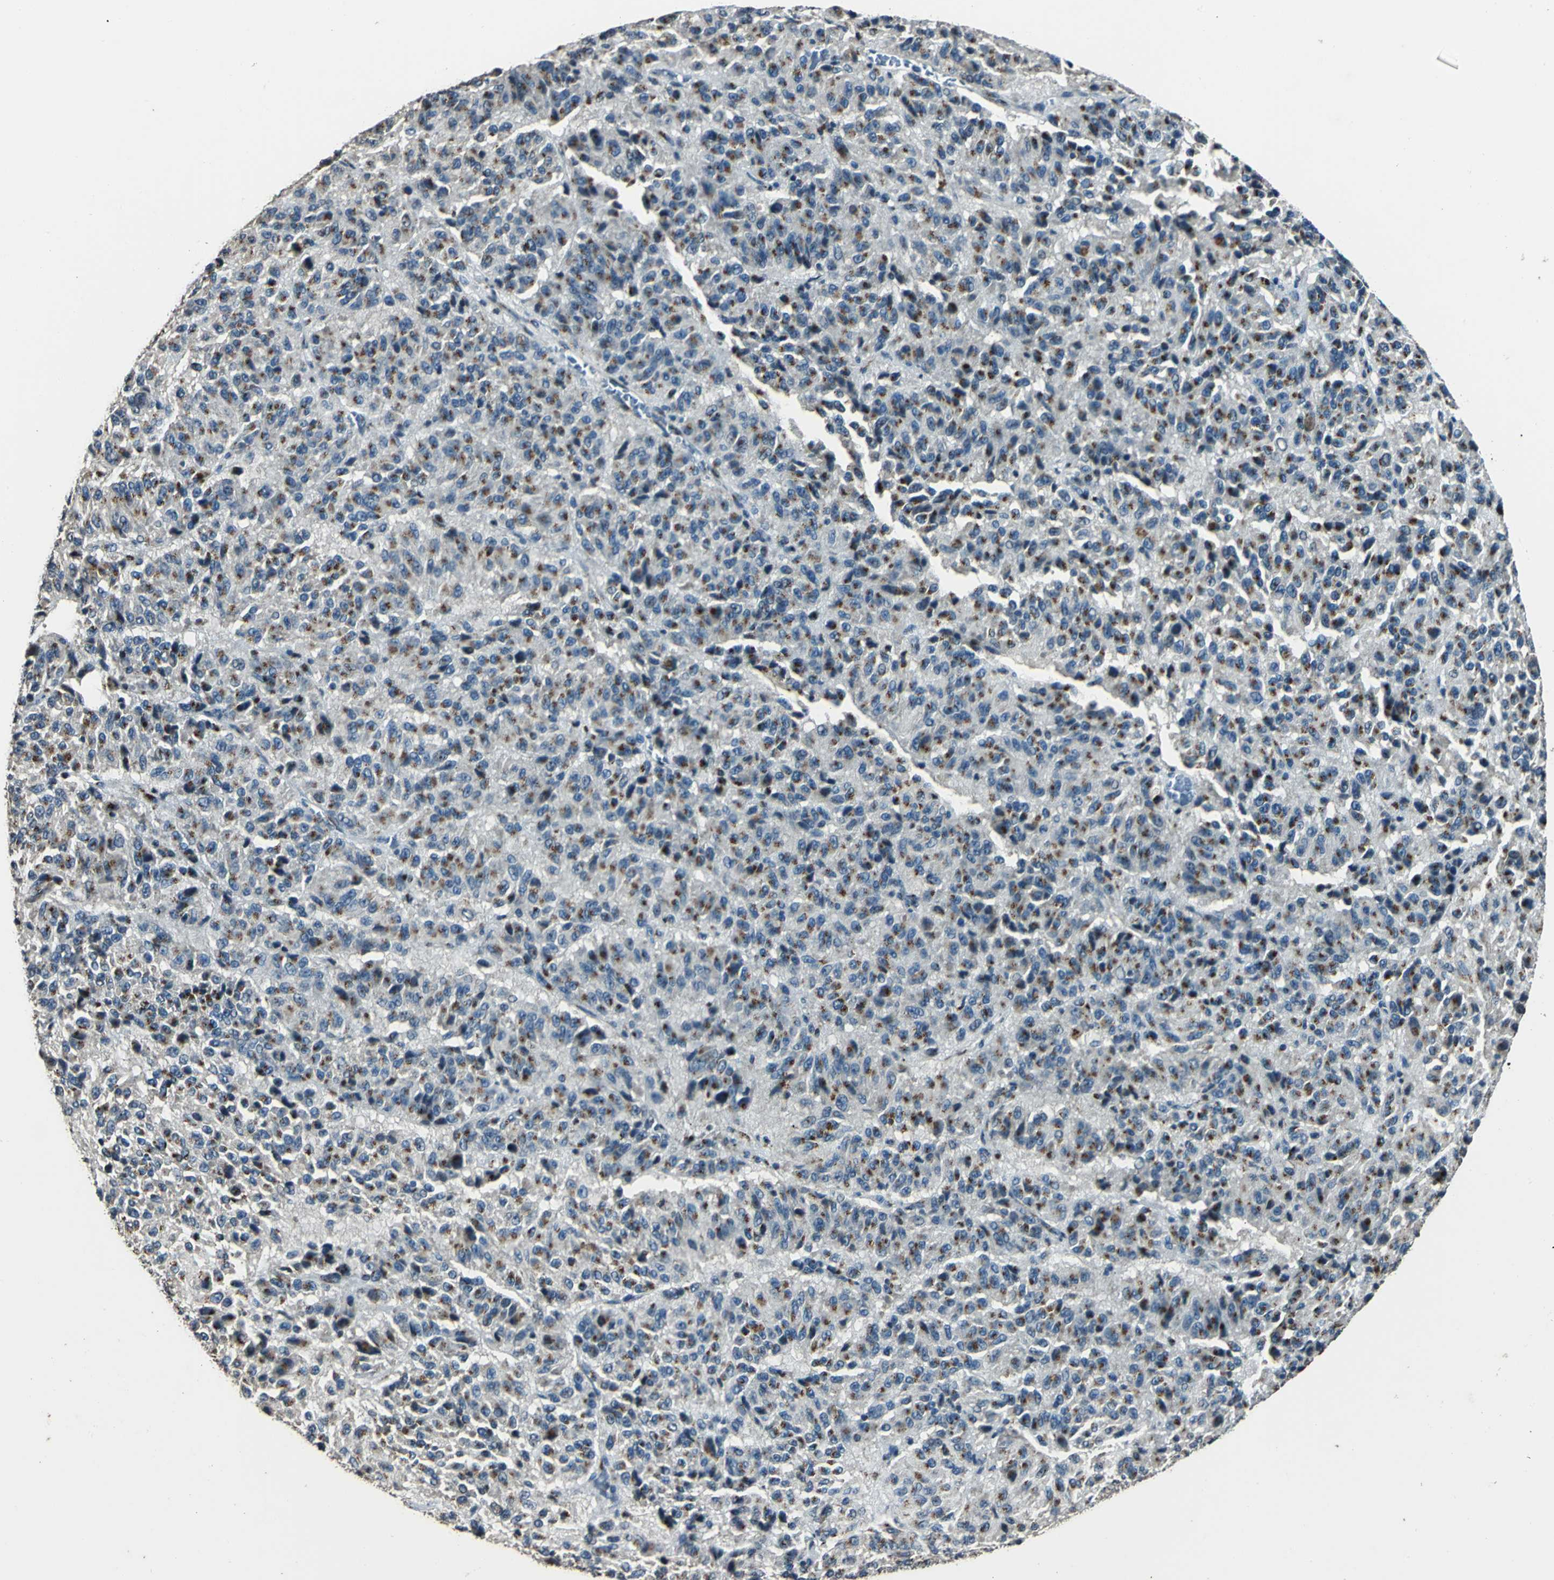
{"staining": {"intensity": "moderate", "quantity": ">75%", "location": "cytoplasmic/membranous"}, "tissue": "melanoma", "cell_type": "Tumor cells", "image_type": "cancer", "snomed": [{"axis": "morphology", "description": "Malignant melanoma, Metastatic site"}, {"axis": "topography", "description": "Lung"}], "caption": "Approximately >75% of tumor cells in malignant melanoma (metastatic site) reveal moderate cytoplasmic/membranous protein positivity as visualized by brown immunohistochemical staining.", "gene": "TMEM115", "patient": {"sex": "male", "age": 64}}